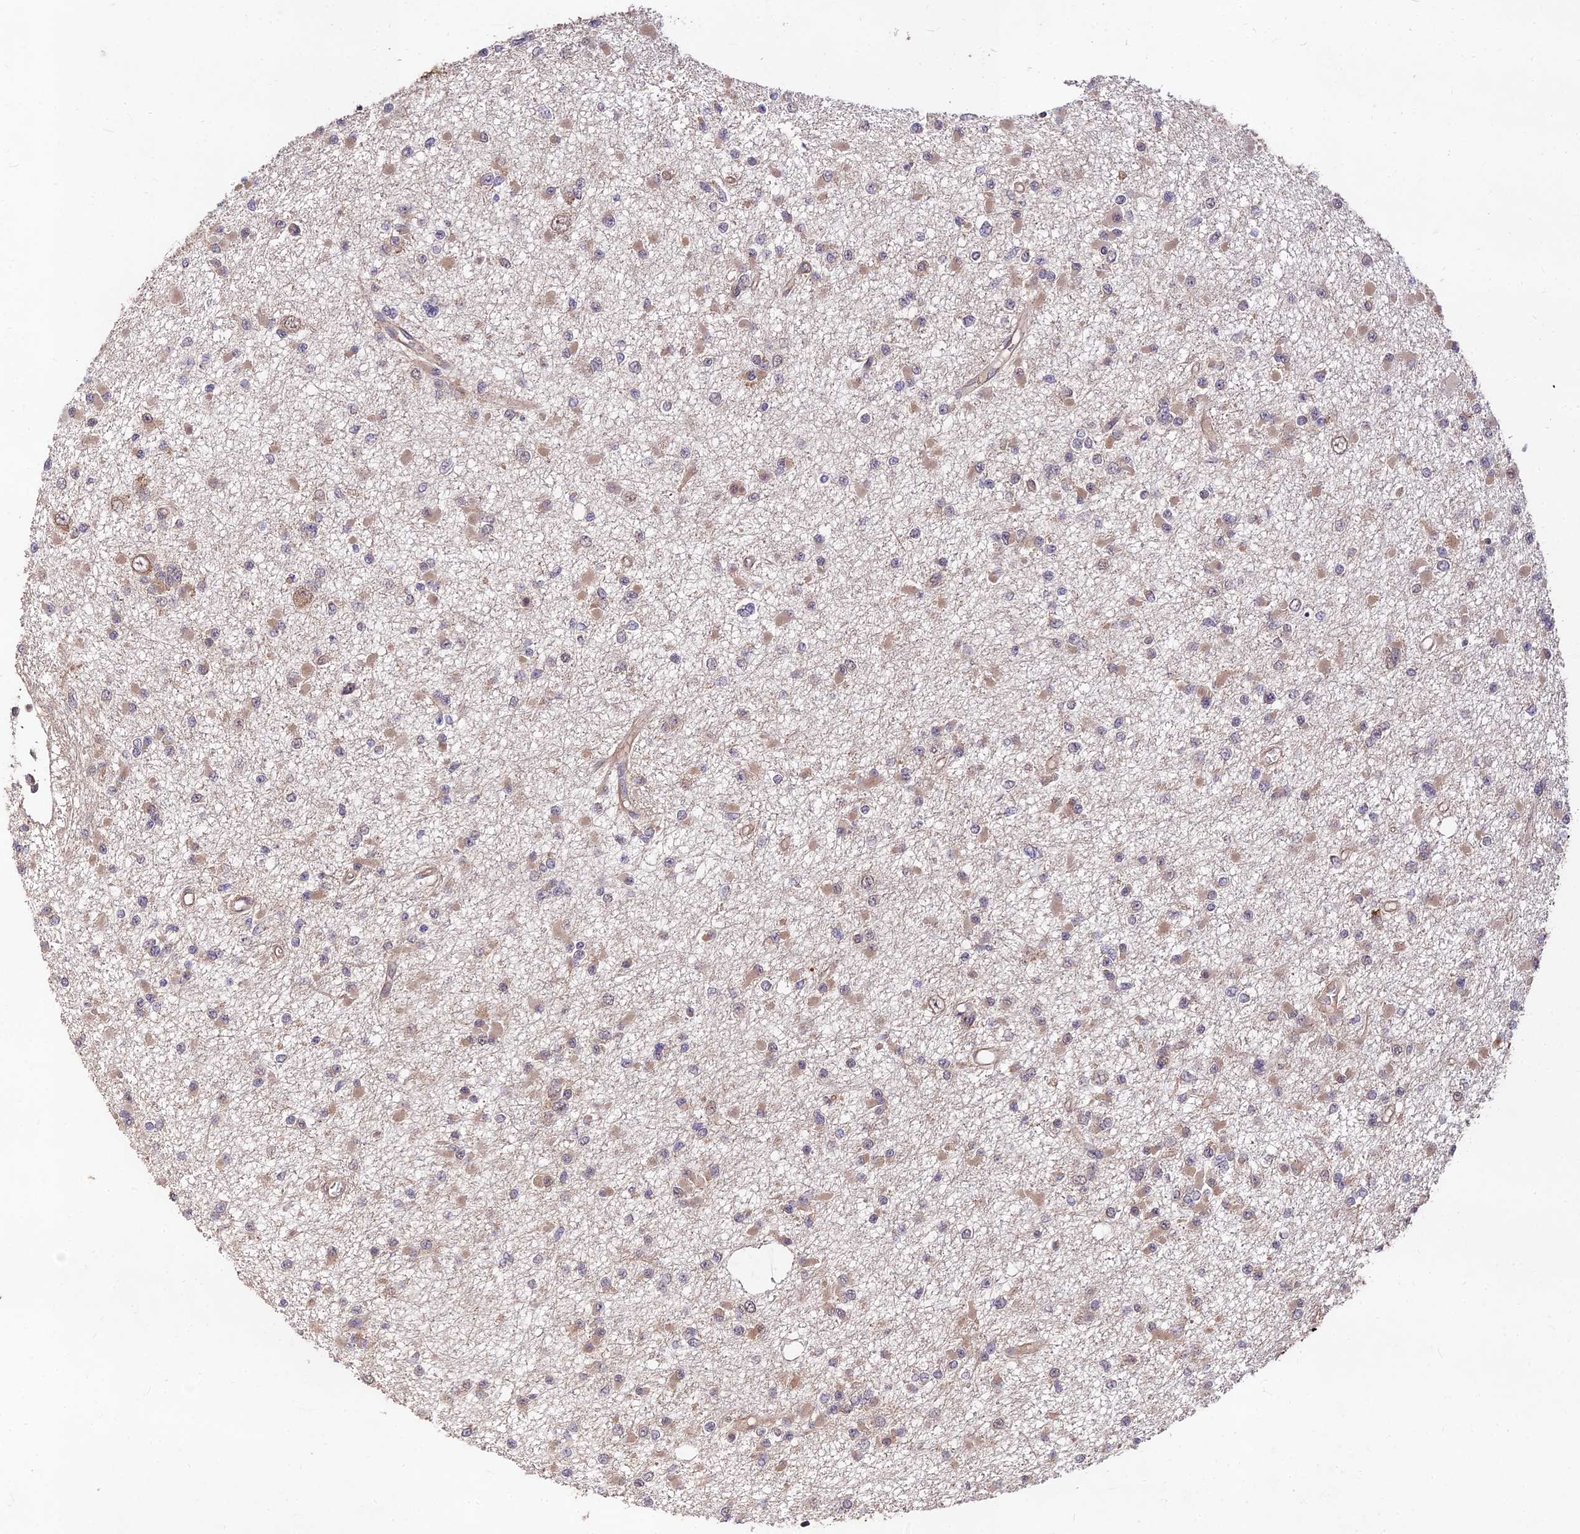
{"staining": {"intensity": "weak", "quantity": "25%-75%", "location": "cytoplasmic/membranous"}, "tissue": "glioma", "cell_type": "Tumor cells", "image_type": "cancer", "snomed": [{"axis": "morphology", "description": "Glioma, malignant, Low grade"}, {"axis": "topography", "description": "Brain"}], "caption": "Tumor cells demonstrate low levels of weak cytoplasmic/membranous positivity in approximately 25%-75% of cells in malignant glioma (low-grade).", "gene": "MKKS", "patient": {"sex": "female", "age": 22}}